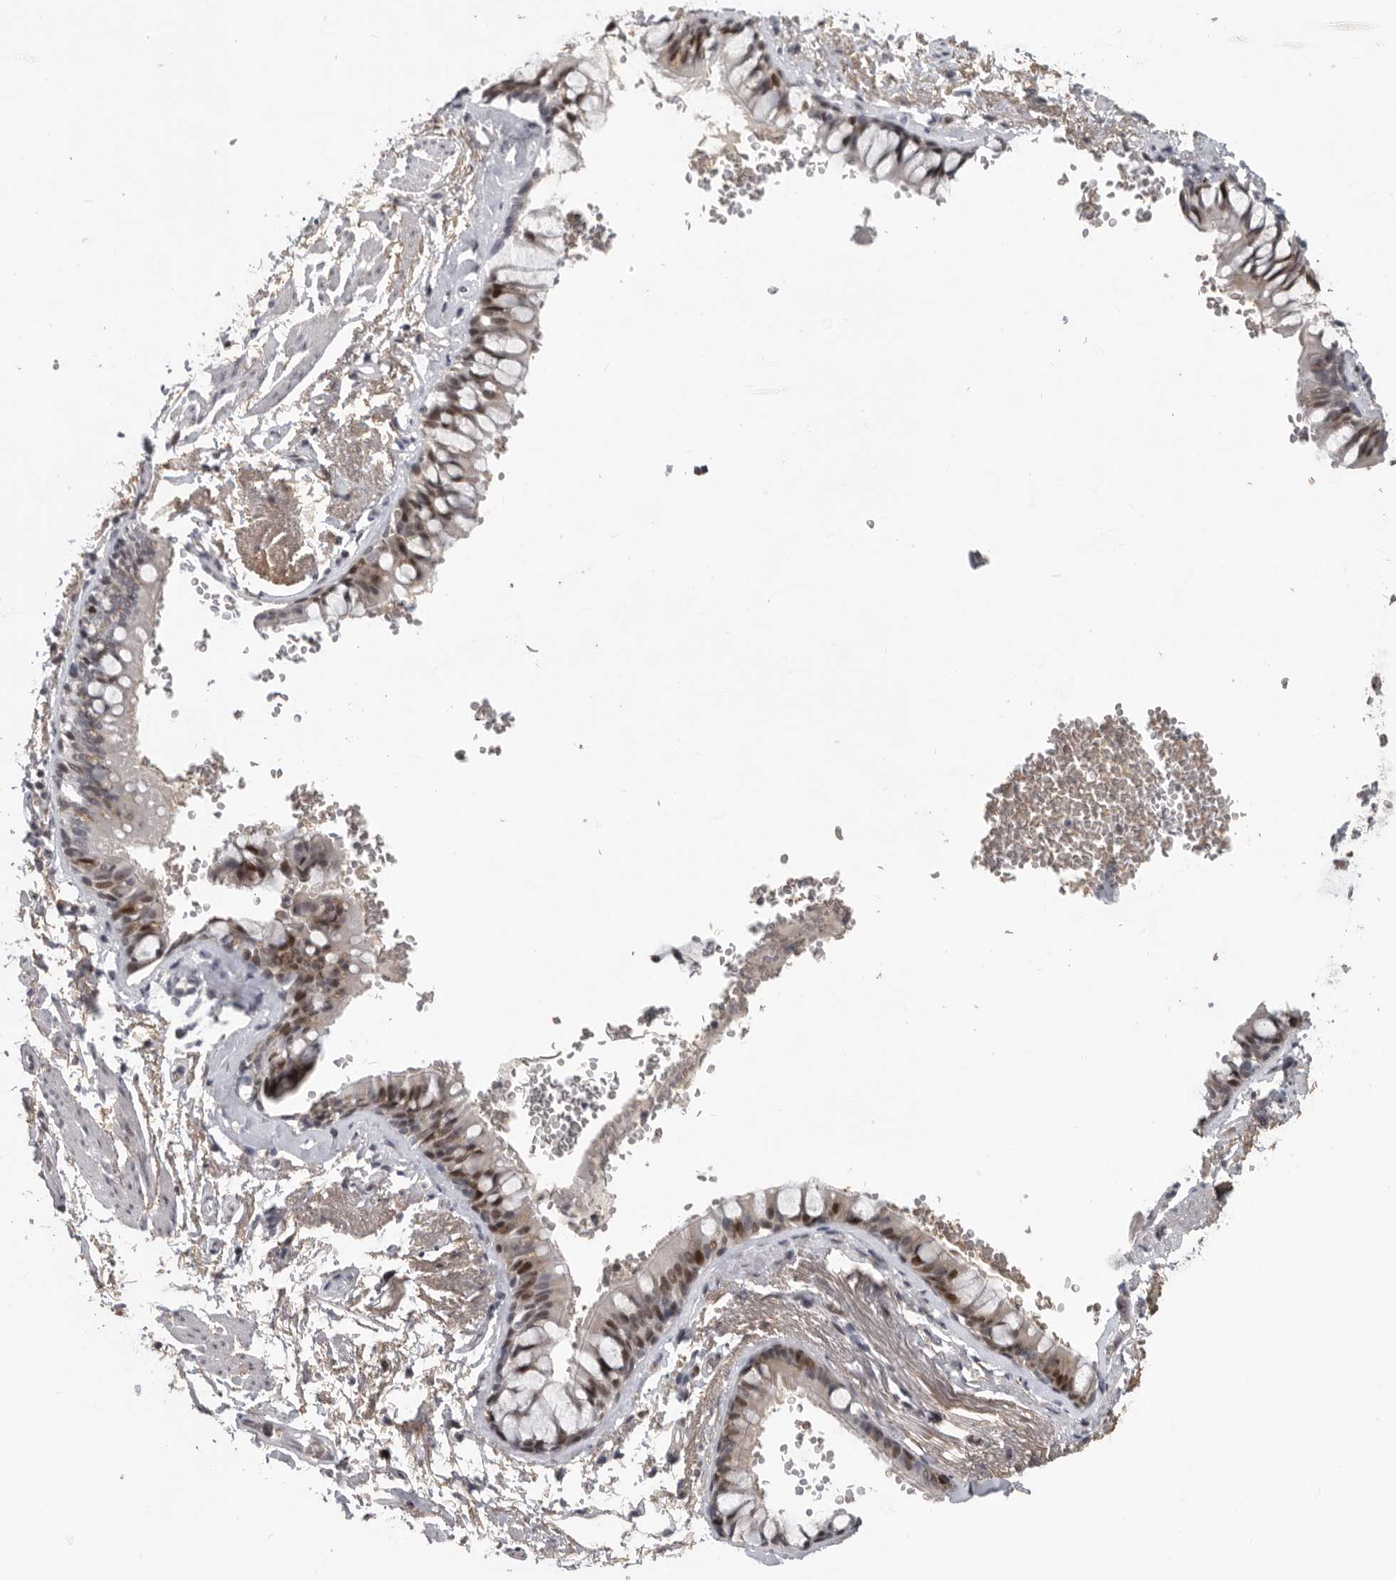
{"staining": {"intensity": "negative", "quantity": "none", "location": "none"}, "tissue": "adipose tissue", "cell_type": "Adipocytes", "image_type": "normal", "snomed": [{"axis": "morphology", "description": "Normal tissue, NOS"}, {"axis": "topography", "description": "Cartilage tissue"}, {"axis": "topography", "description": "Bronchus"}], "caption": "Protein analysis of unremarkable adipose tissue displays no significant positivity in adipocytes.", "gene": "PCMTD1", "patient": {"sex": "female", "age": 73}}